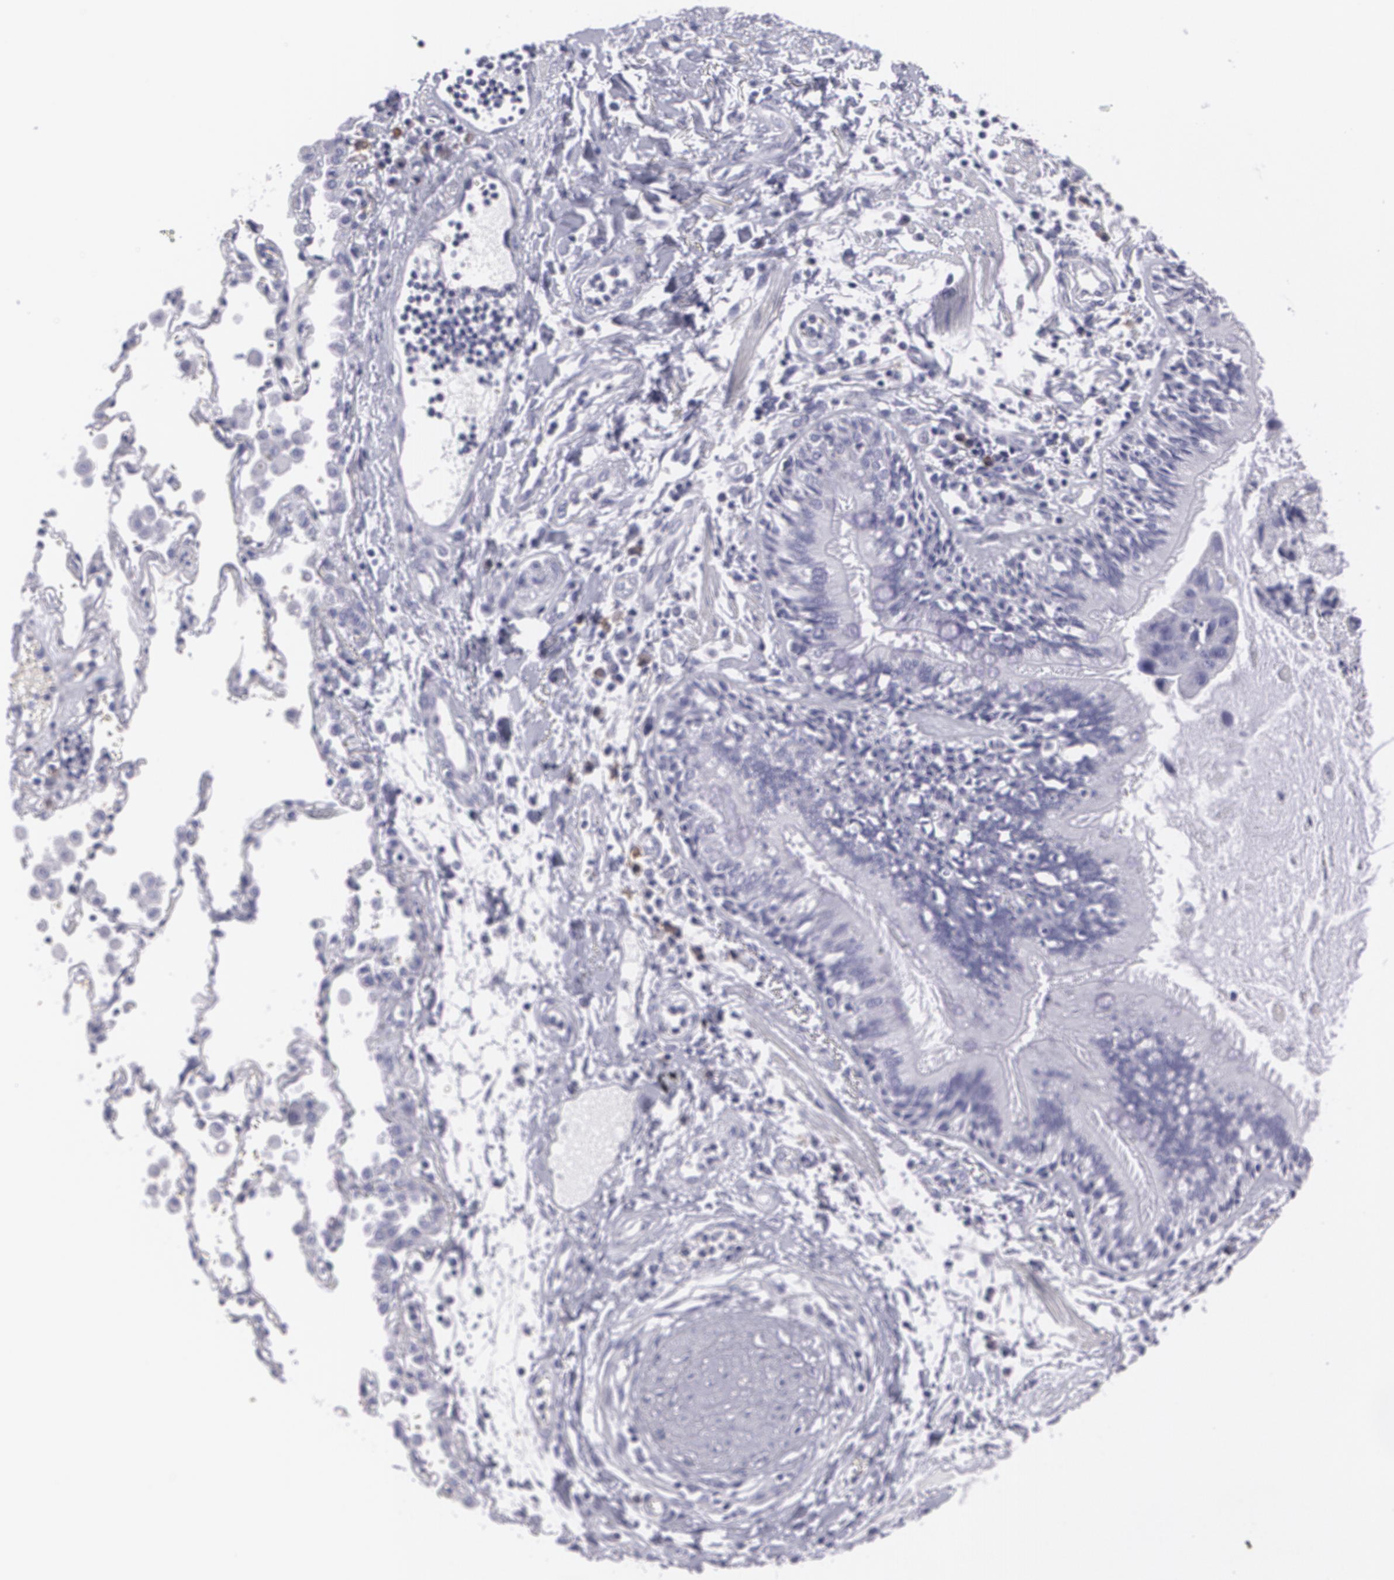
{"staining": {"intensity": "negative", "quantity": "none", "location": "none"}, "tissue": "lung cancer", "cell_type": "Tumor cells", "image_type": "cancer", "snomed": [{"axis": "morphology", "description": "Adenocarcinoma, NOS"}, {"axis": "topography", "description": "Lung"}], "caption": "This is an immunohistochemistry (IHC) photomicrograph of human lung cancer (adenocarcinoma). There is no staining in tumor cells.", "gene": "MAP2", "patient": {"sex": "male", "age": 64}}